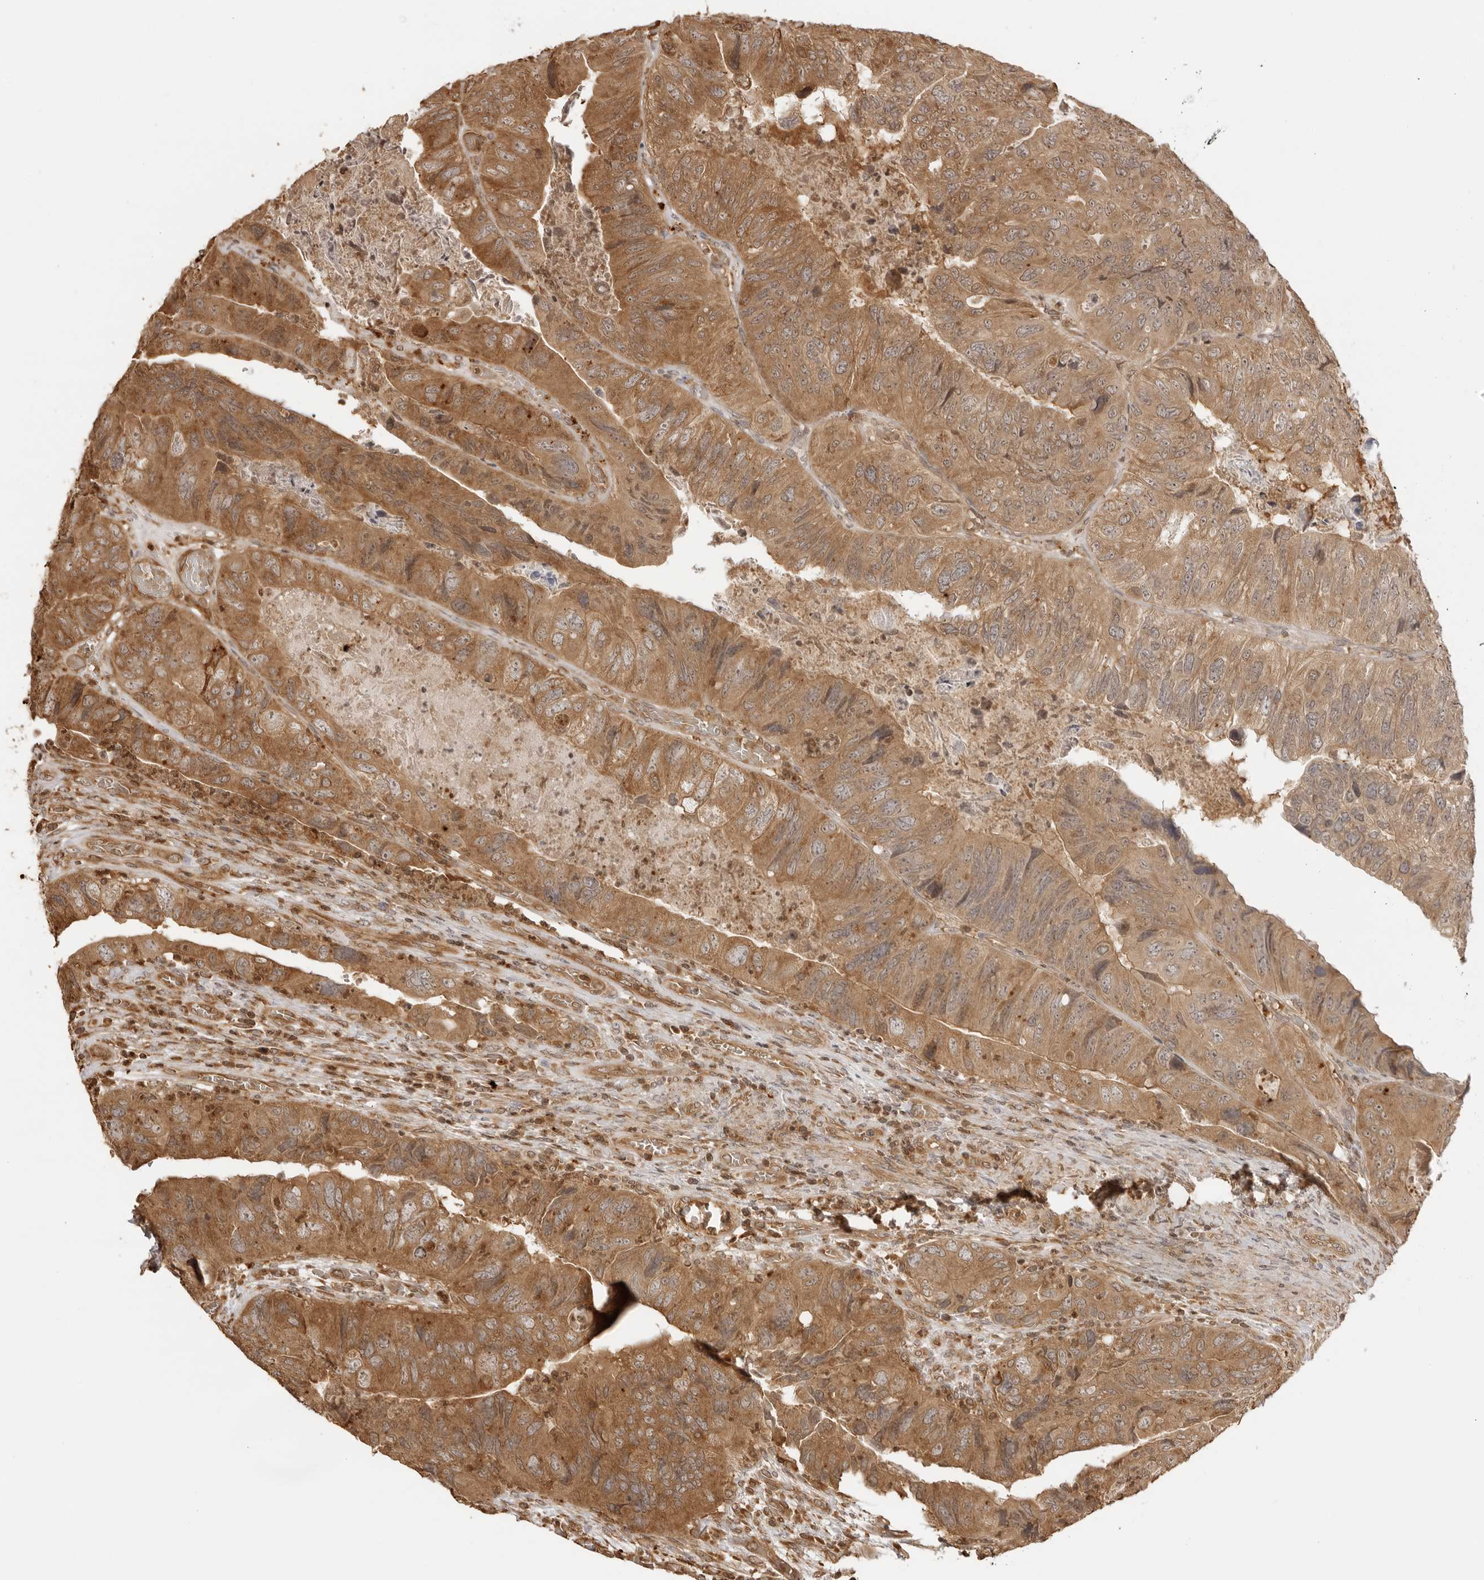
{"staining": {"intensity": "moderate", "quantity": ">75%", "location": "cytoplasmic/membranous"}, "tissue": "colorectal cancer", "cell_type": "Tumor cells", "image_type": "cancer", "snomed": [{"axis": "morphology", "description": "Adenocarcinoma, NOS"}, {"axis": "topography", "description": "Rectum"}], "caption": "Immunohistochemical staining of human colorectal cancer demonstrates medium levels of moderate cytoplasmic/membranous staining in approximately >75% of tumor cells. The staining was performed using DAB (3,3'-diaminobenzidine) to visualize the protein expression in brown, while the nuclei were stained in blue with hematoxylin (Magnification: 20x).", "gene": "IKBKE", "patient": {"sex": "male", "age": 63}}